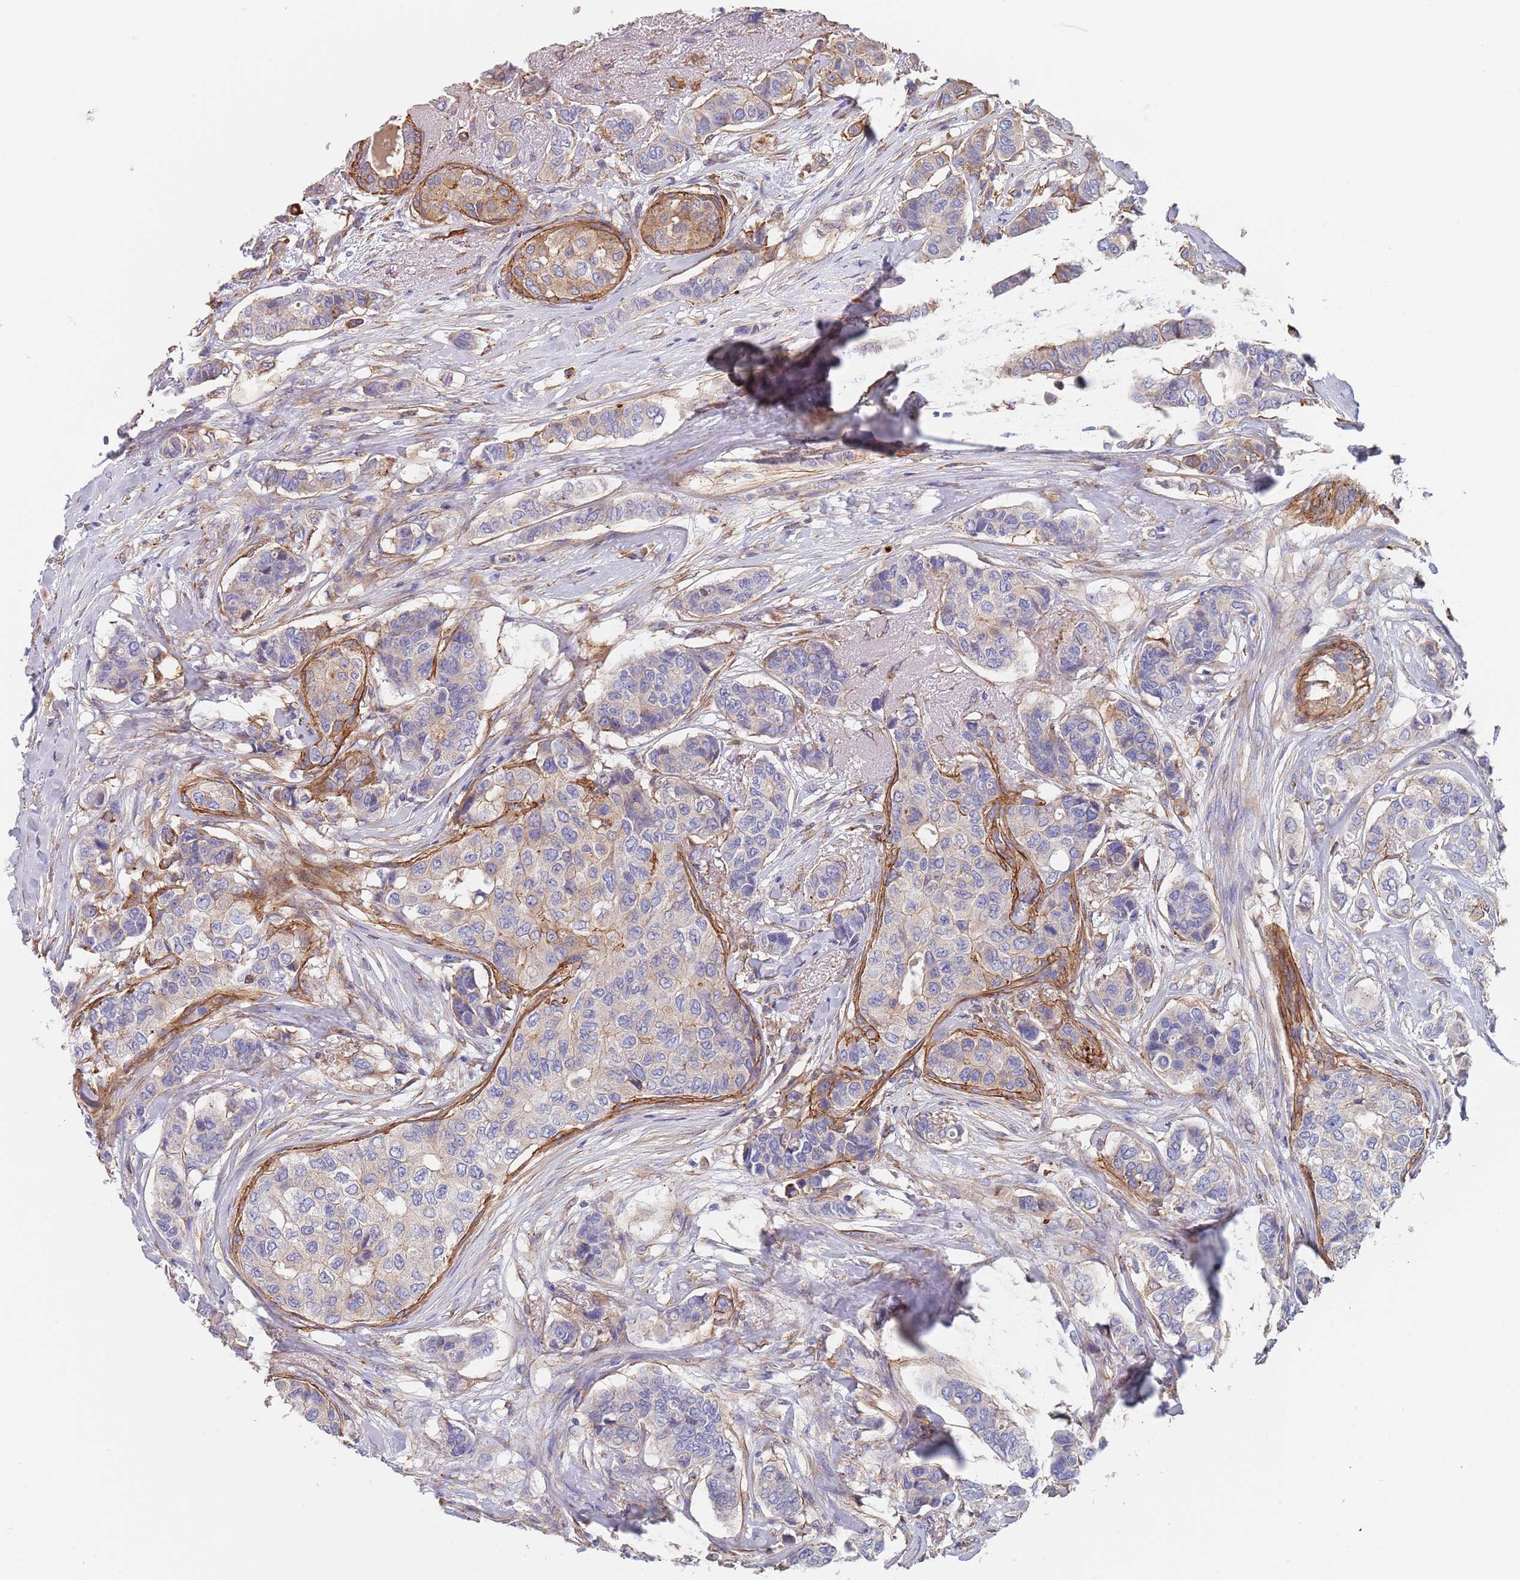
{"staining": {"intensity": "weak", "quantity": "<25%", "location": "cytoplasmic/membranous"}, "tissue": "breast cancer", "cell_type": "Tumor cells", "image_type": "cancer", "snomed": [{"axis": "morphology", "description": "Lobular carcinoma"}, {"axis": "topography", "description": "Breast"}], "caption": "Tumor cells are negative for protein expression in human breast cancer.", "gene": "DCUN1D3", "patient": {"sex": "female", "age": 51}}